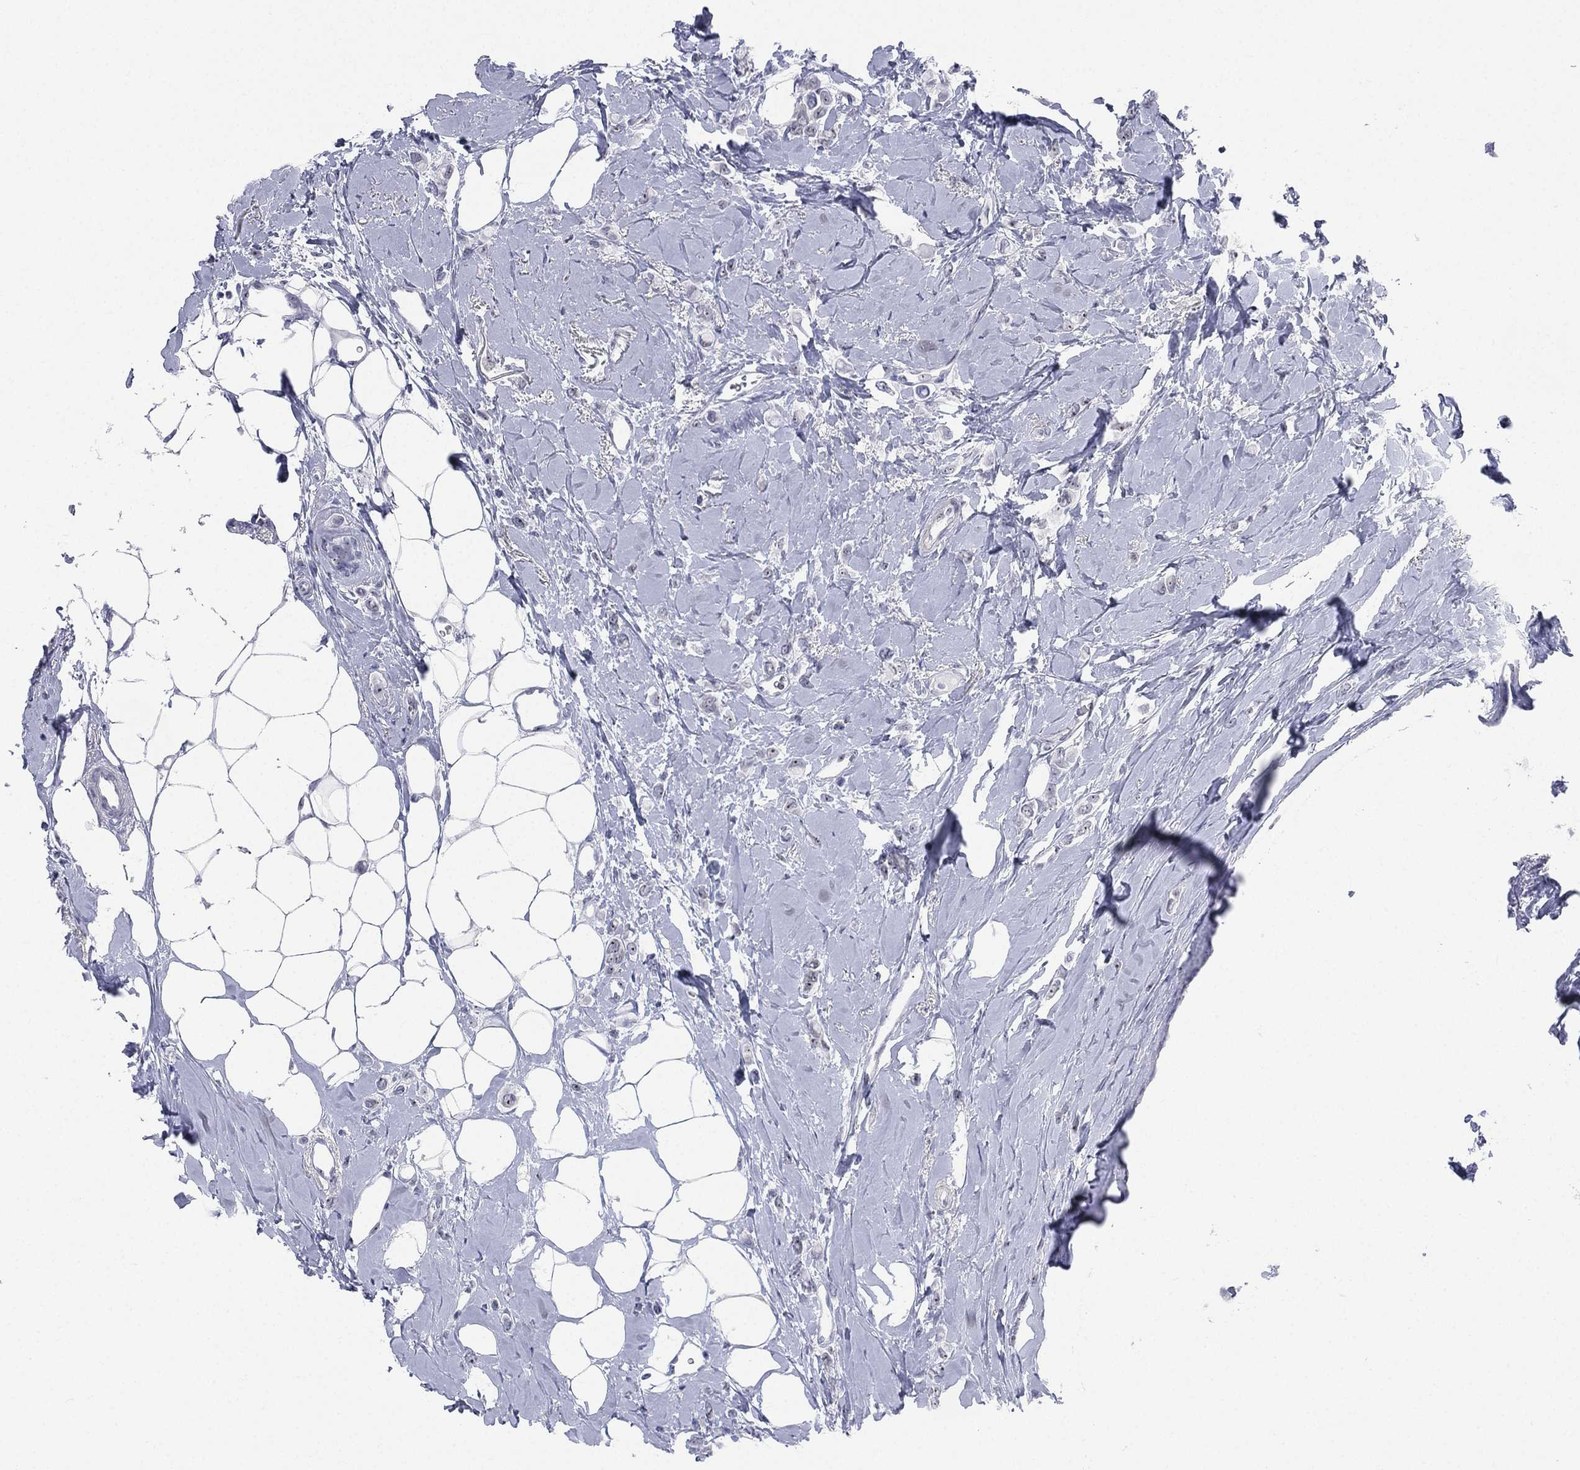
{"staining": {"intensity": "negative", "quantity": "none", "location": "none"}, "tissue": "breast cancer", "cell_type": "Tumor cells", "image_type": "cancer", "snomed": [{"axis": "morphology", "description": "Lobular carcinoma"}, {"axis": "topography", "description": "Breast"}], "caption": "A high-resolution histopathology image shows immunohistochemistry staining of lobular carcinoma (breast), which demonstrates no significant staining in tumor cells.", "gene": "CD22", "patient": {"sex": "female", "age": 66}}